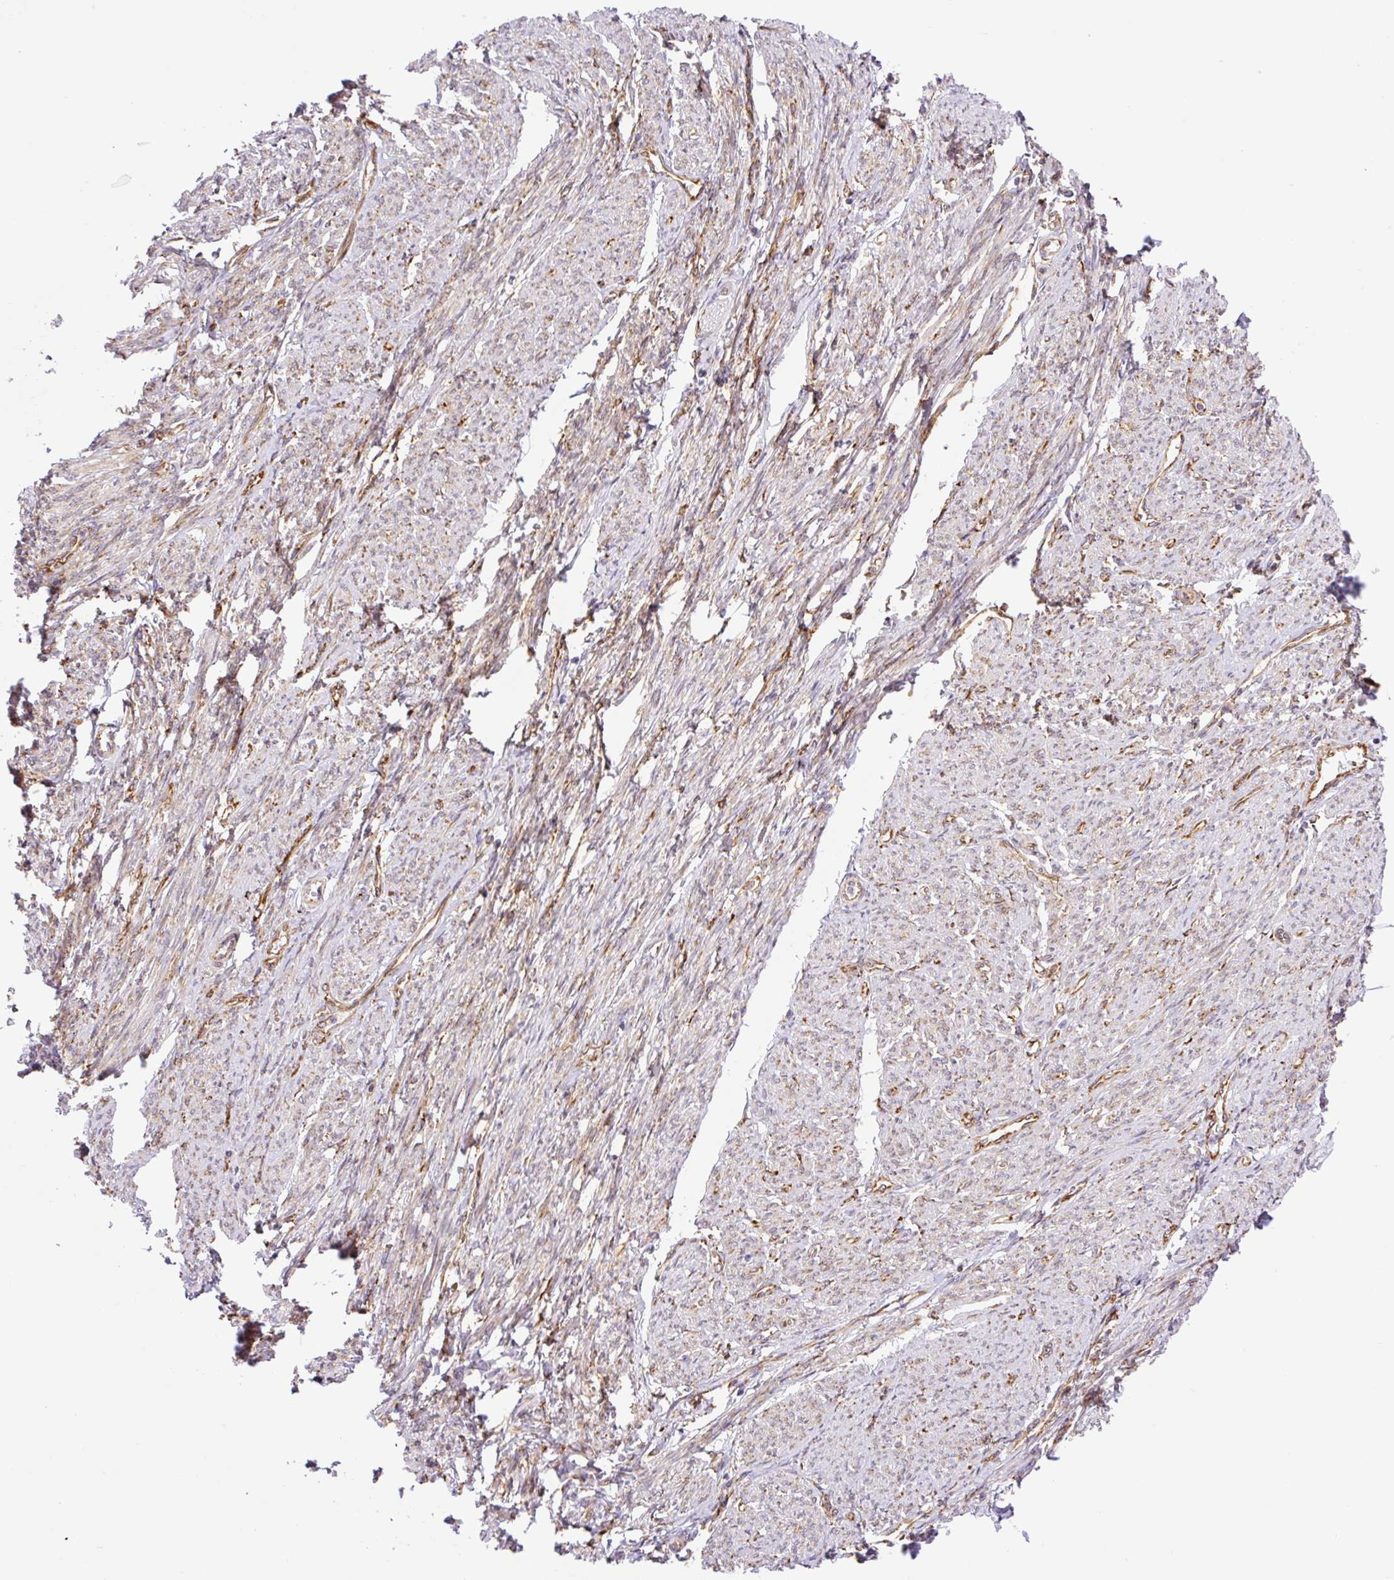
{"staining": {"intensity": "moderate", "quantity": "25%-75%", "location": "cytoplasmic/membranous"}, "tissue": "smooth muscle", "cell_type": "Smooth muscle cells", "image_type": "normal", "snomed": [{"axis": "morphology", "description": "Normal tissue, NOS"}, {"axis": "topography", "description": "Smooth muscle"}], "caption": "Smooth muscle stained for a protein exhibits moderate cytoplasmic/membranous positivity in smooth muscle cells. The staining is performed using DAB brown chromogen to label protein expression. The nuclei are counter-stained blue using hematoxylin.", "gene": "RAB30", "patient": {"sex": "female", "age": 65}}